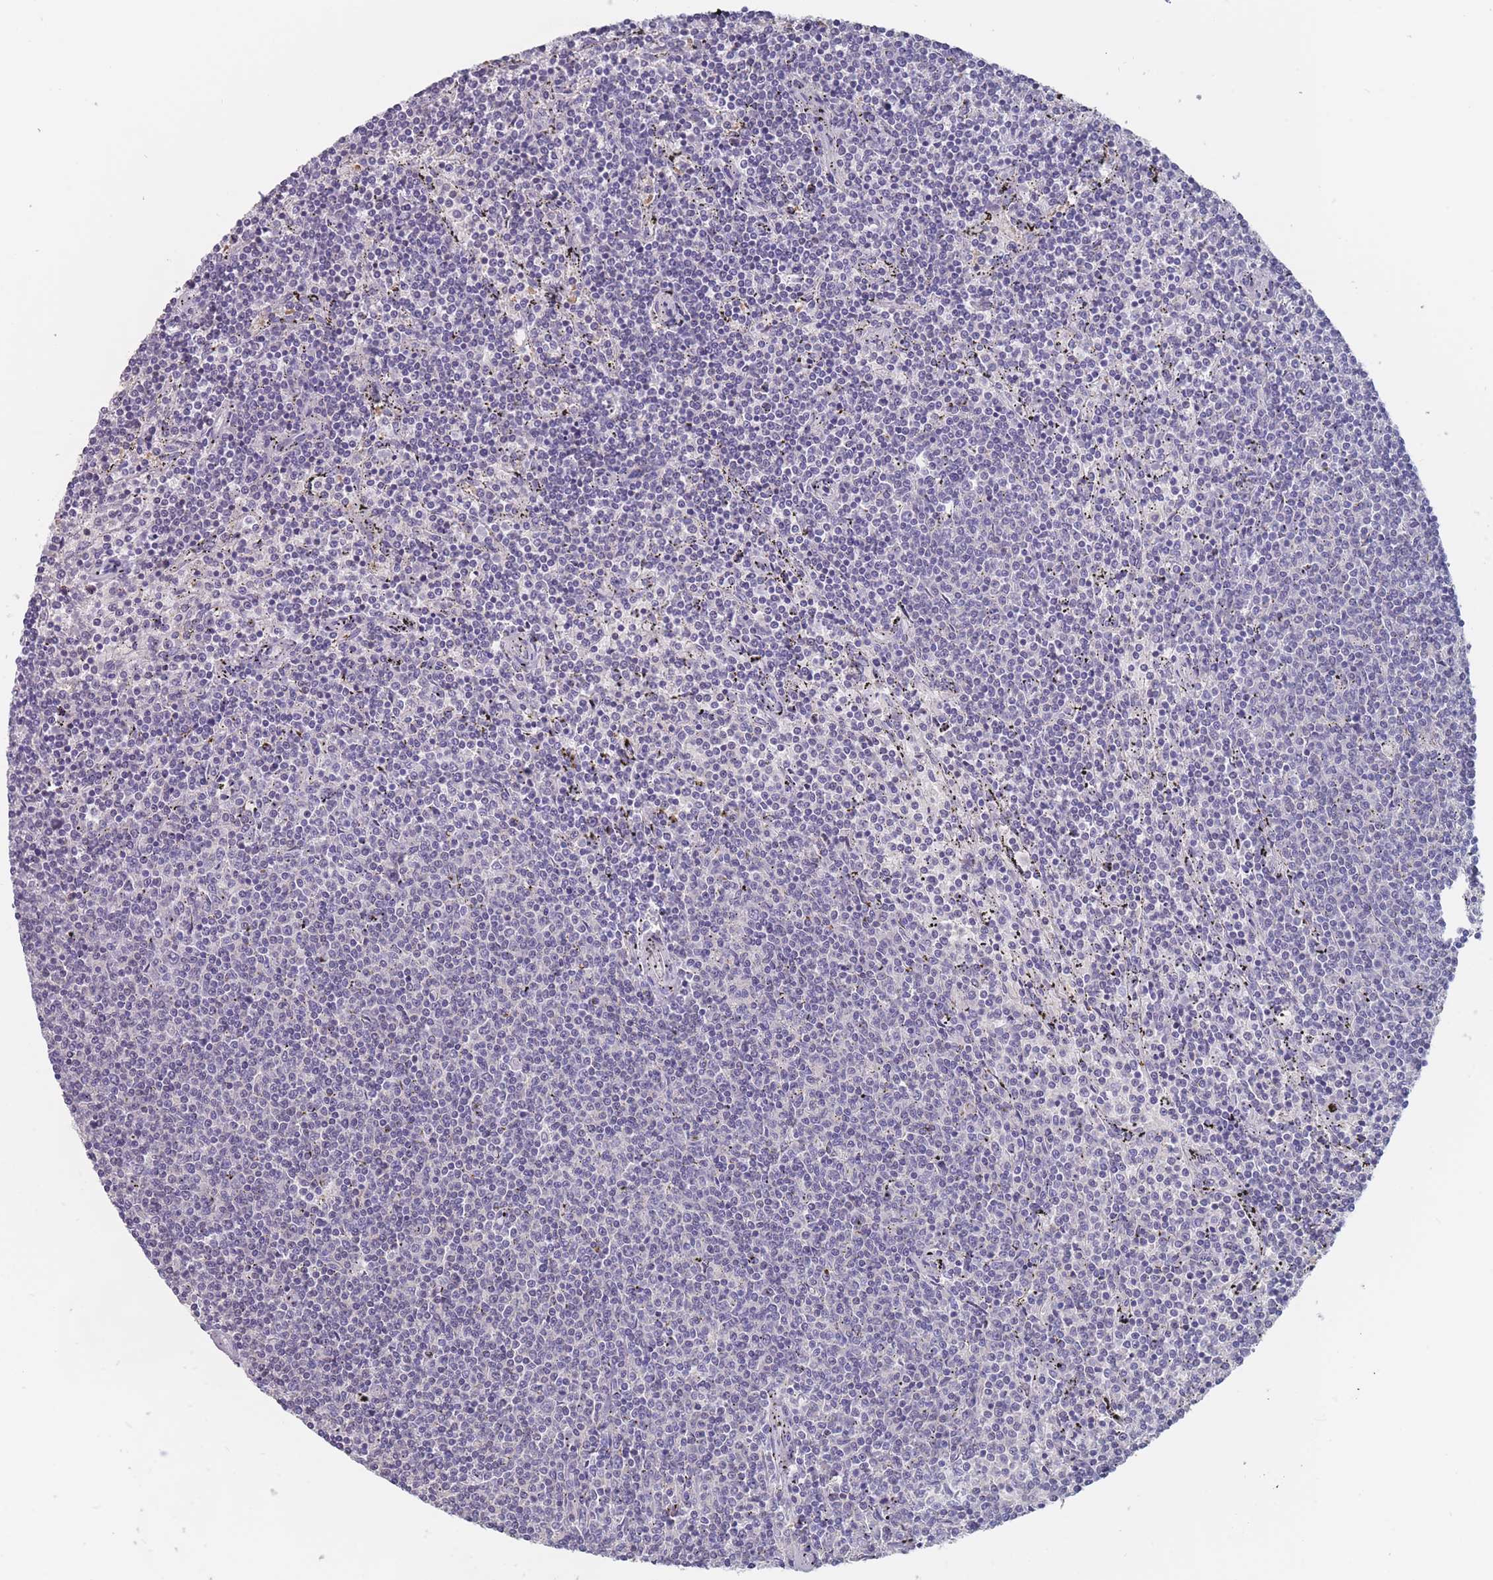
{"staining": {"intensity": "negative", "quantity": "none", "location": "none"}, "tissue": "lymphoma", "cell_type": "Tumor cells", "image_type": "cancer", "snomed": [{"axis": "morphology", "description": "Malignant lymphoma, non-Hodgkin's type, Low grade"}, {"axis": "topography", "description": "Spleen"}], "caption": "Immunohistochemistry of lymphoma demonstrates no positivity in tumor cells.", "gene": "CYP51A1", "patient": {"sex": "female", "age": 50}}